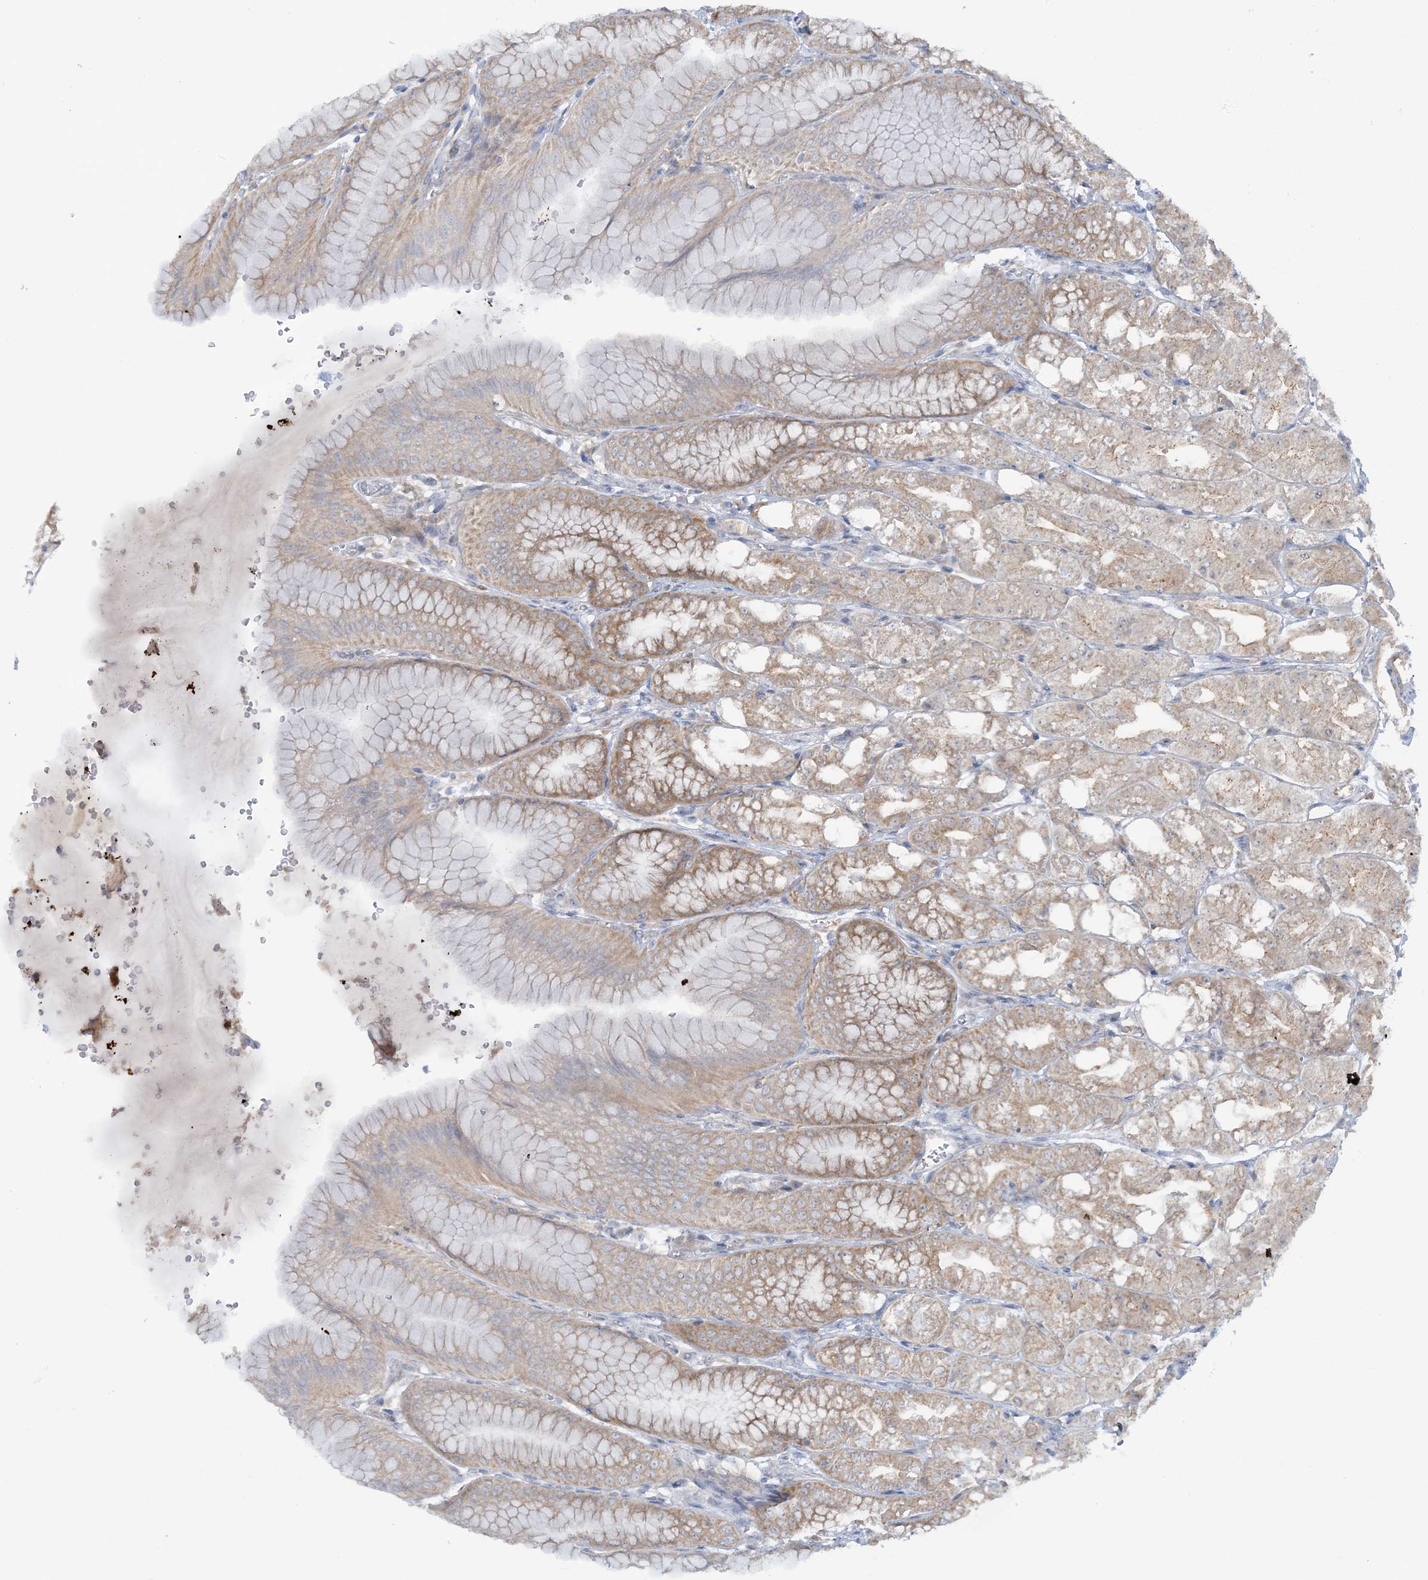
{"staining": {"intensity": "moderate", "quantity": ">75%", "location": "cytoplasmic/membranous"}, "tissue": "stomach", "cell_type": "Glandular cells", "image_type": "normal", "snomed": [{"axis": "morphology", "description": "Normal tissue, NOS"}, {"axis": "topography", "description": "Stomach, lower"}], "caption": "Immunohistochemical staining of benign human stomach shows >75% levels of moderate cytoplasmic/membranous protein positivity in about >75% of glandular cells. (brown staining indicates protein expression, while blue staining denotes nuclei).", "gene": "MRPS18A", "patient": {"sex": "male", "age": 71}}